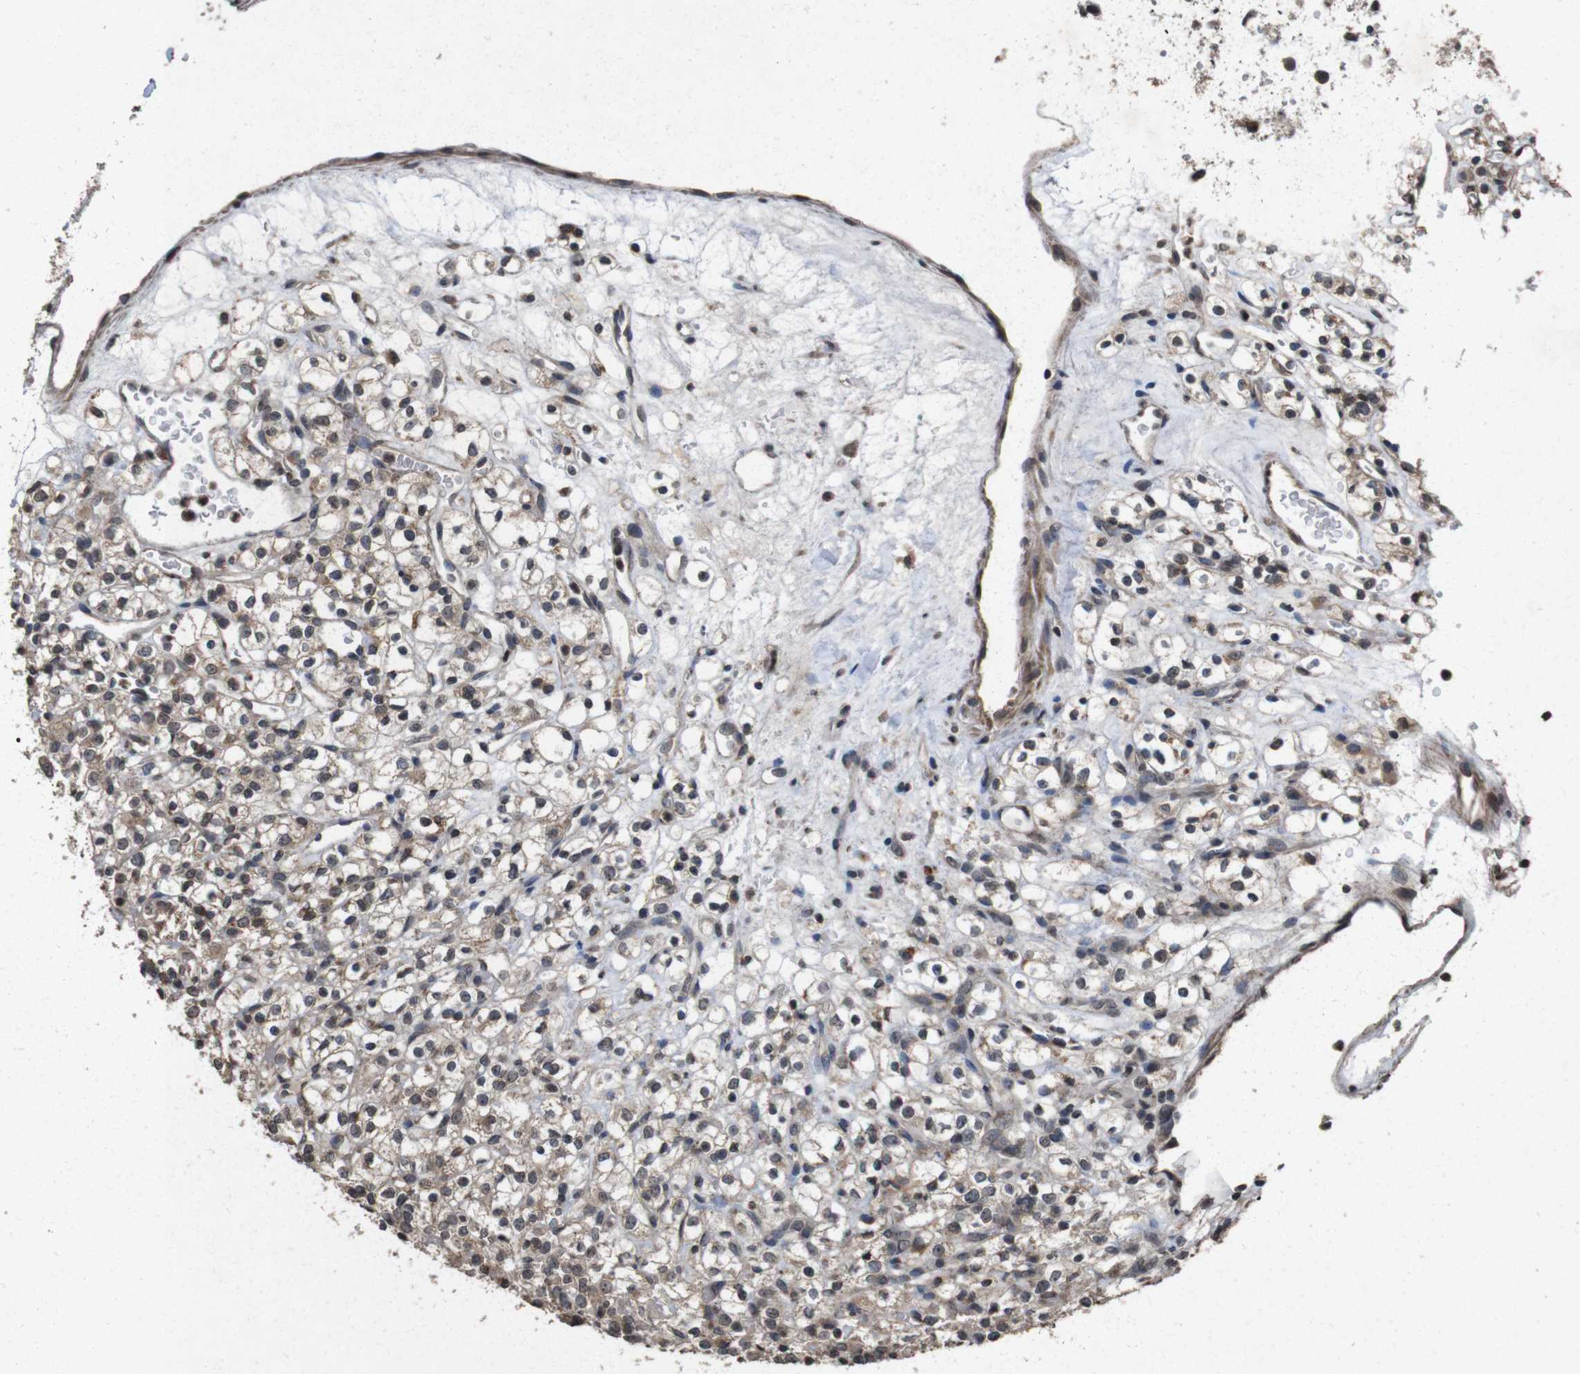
{"staining": {"intensity": "weak", "quantity": ">75%", "location": "cytoplasmic/membranous"}, "tissue": "renal cancer", "cell_type": "Tumor cells", "image_type": "cancer", "snomed": [{"axis": "morphology", "description": "Normal tissue, NOS"}, {"axis": "morphology", "description": "Adenocarcinoma, NOS"}, {"axis": "topography", "description": "Kidney"}], "caption": "This is a photomicrograph of IHC staining of adenocarcinoma (renal), which shows weak staining in the cytoplasmic/membranous of tumor cells.", "gene": "SORL1", "patient": {"sex": "female", "age": 72}}